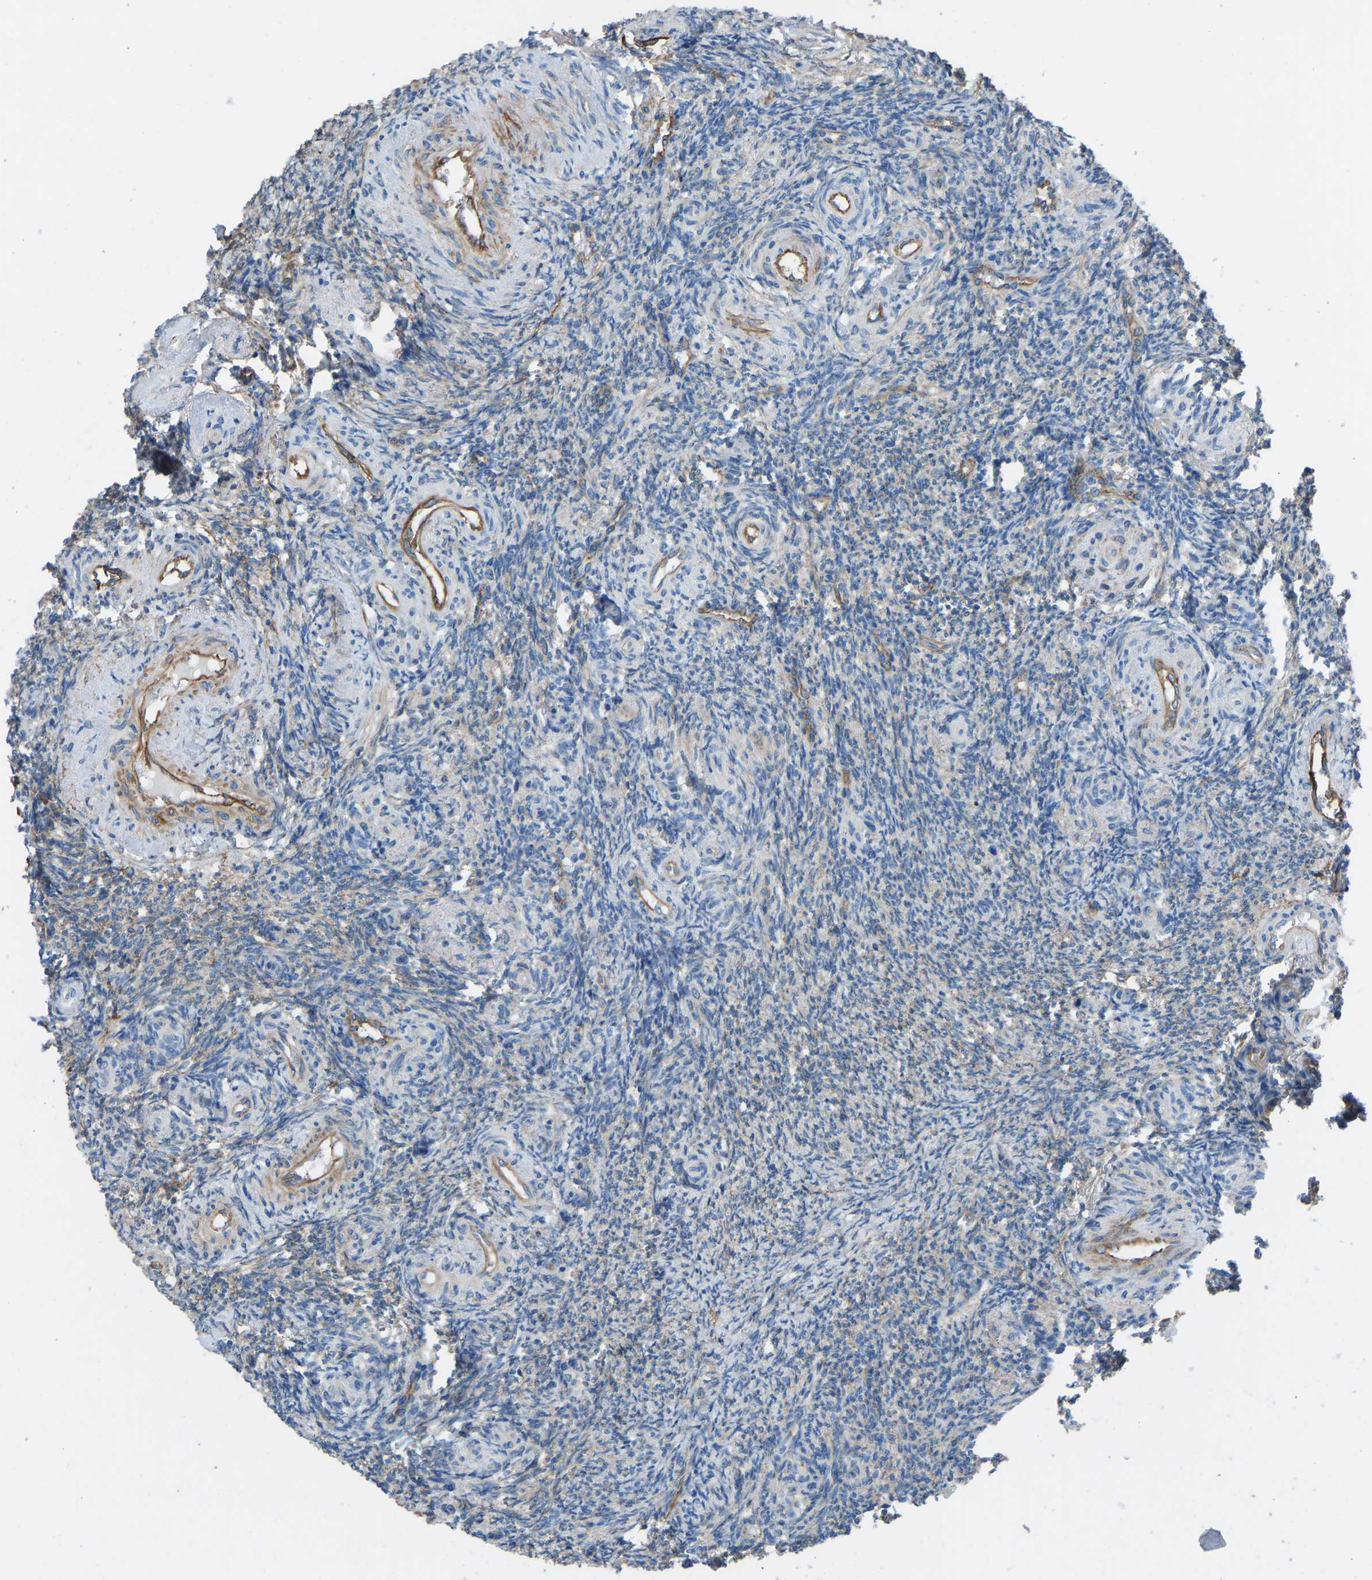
{"staining": {"intensity": "strong", "quantity": "25%-75%", "location": "cytoplasmic/membranous"}, "tissue": "ovary", "cell_type": "Ovarian stroma cells", "image_type": "normal", "snomed": [{"axis": "morphology", "description": "Normal tissue, NOS"}, {"axis": "topography", "description": "Ovary"}], "caption": "Immunohistochemistry (IHC) micrograph of unremarkable ovary stained for a protein (brown), which shows high levels of strong cytoplasmic/membranous positivity in approximately 25%-75% of ovarian stroma cells.", "gene": "MYH10", "patient": {"sex": "female", "age": 41}}